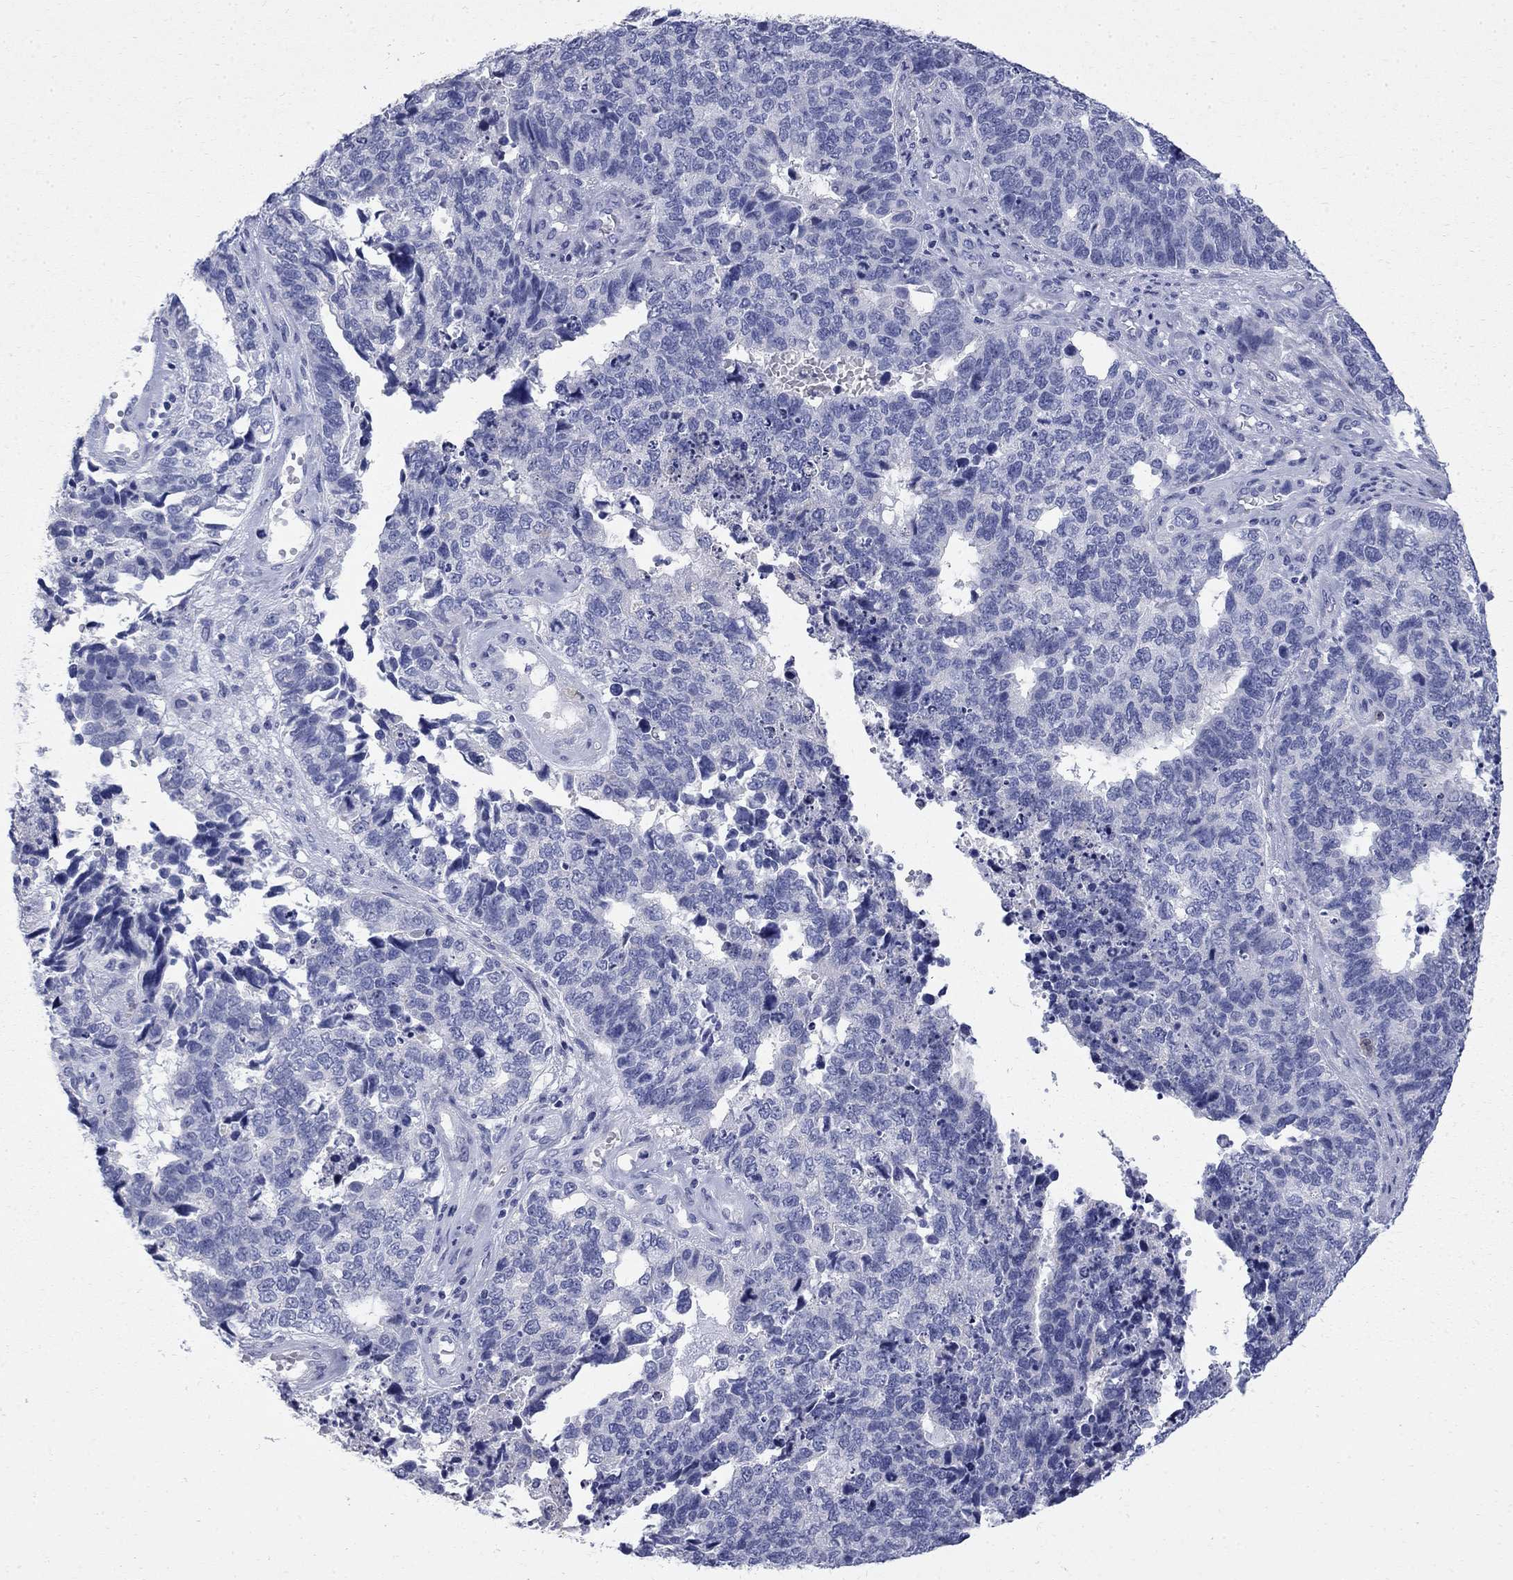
{"staining": {"intensity": "negative", "quantity": "none", "location": "none"}, "tissue": "cervical cancer", "cell_type": "Tumor cells", "image_type": "cancer", "snomed": [{"axis": "morphology", "description": "Squamous cell carcinoma, NOS"}, {"axis": "topography", "description": "Cervix"}], "caption": "DAB immunohistochemical staining of squamous cell carcinoma (cervical) exhibits no significant positivity in tumor cells.", "gene": "SERPINB2", "patient": {"sex": "female", "age": 63}}